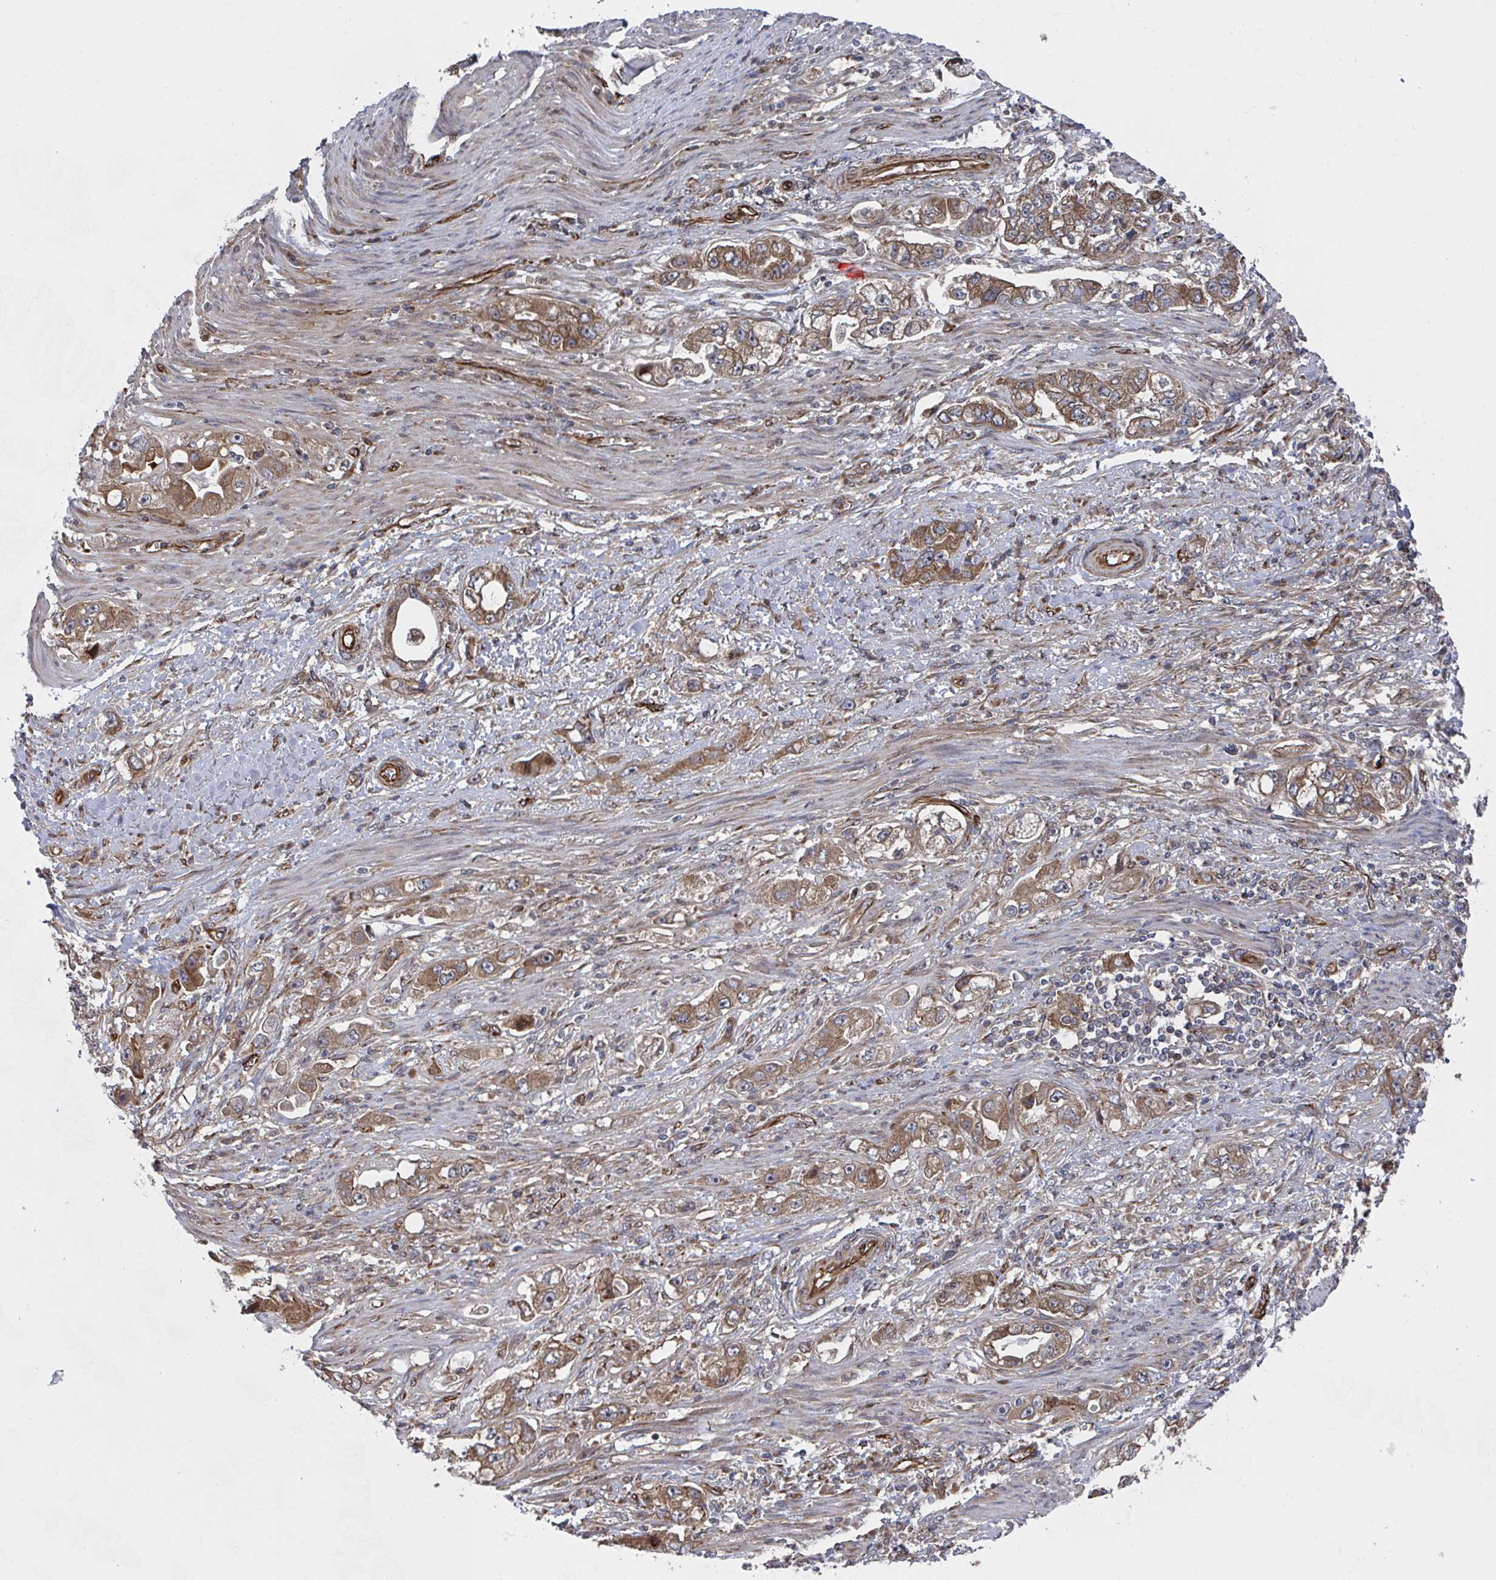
{"staining": {"intensity": "moderate", "quantity": ">75%", "location": "cytoplasmic/membranous"}, "tissue": "stomach cancer", "cell_type": "Tumor cells", "image_type": "cancer", "snomed": [{"axis": "morphology", "description": "Adenocarcinoma, NOS"}, {"axis": "topography", "description": "Stomach, lower"}], "caption": "Moderate cytoplasmic/membranous expression is identified in approximately >75% of tumor cells in adenocarcinoma (stomach).", "gene": "DVL3", "patient": {"sex": "female", "age": 93}}